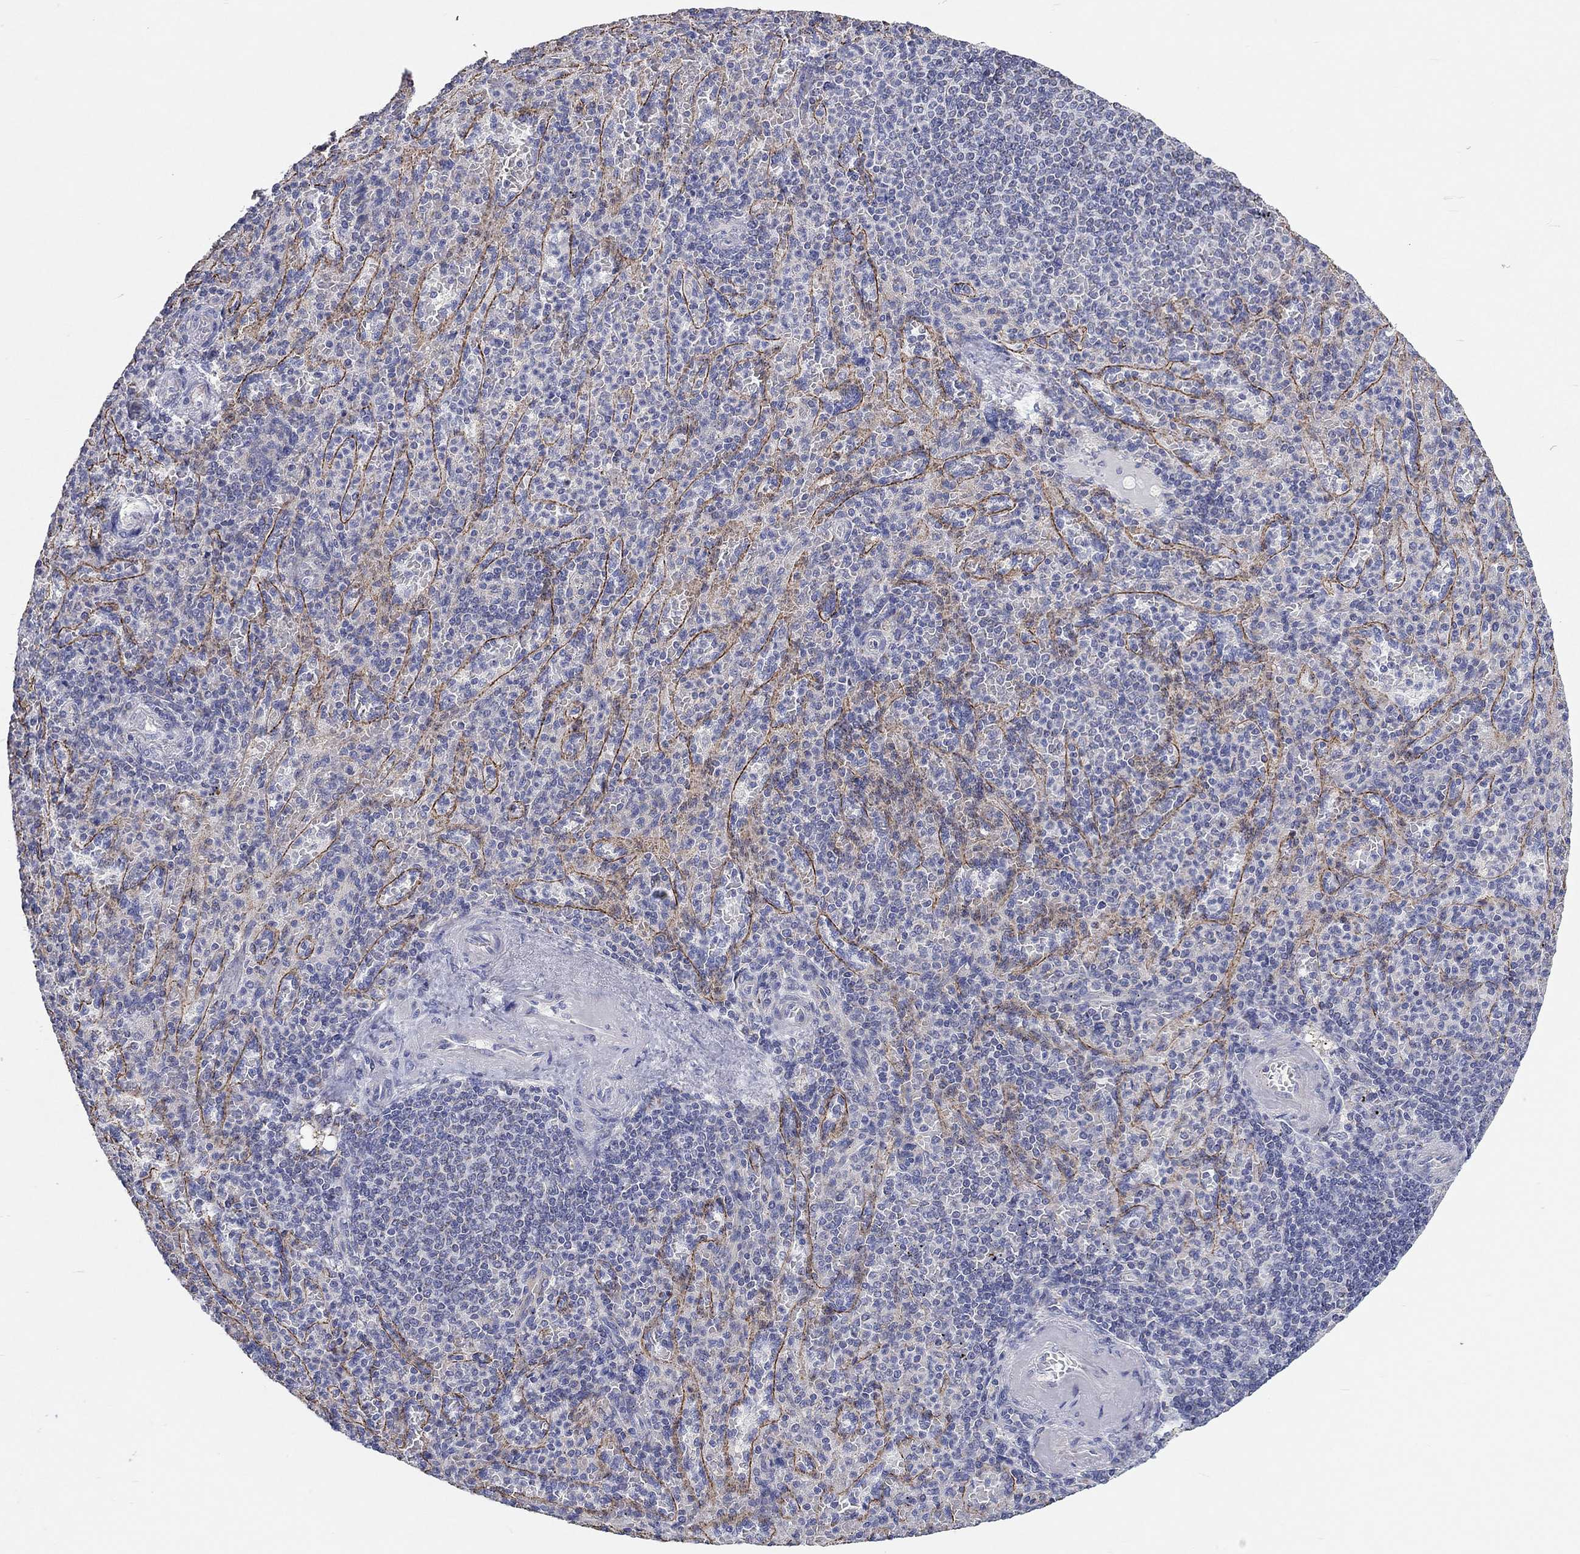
{"staining": {"intensity": "negative", "quantity": "none", "location": "none"}, "tissue": "spleen", "cell_type": "Cells in red pulp", "image_type": "normal", "snomed": [{"axis": "morphology", "description": "Normal tissue, NOS"}, {"axis": "topography", "description": "Spleen"}], "caption": "The immunohistochemistry (IHC) micrograph has no significant staining in cells in red pulp of spleen. (DAB (3,3'-diaminobenzidine) immunohistochemistry (IHC) with hematoxylin counter stain).", "gene": "RCAN1", "patient": {"sex": "female", "age": 74}}